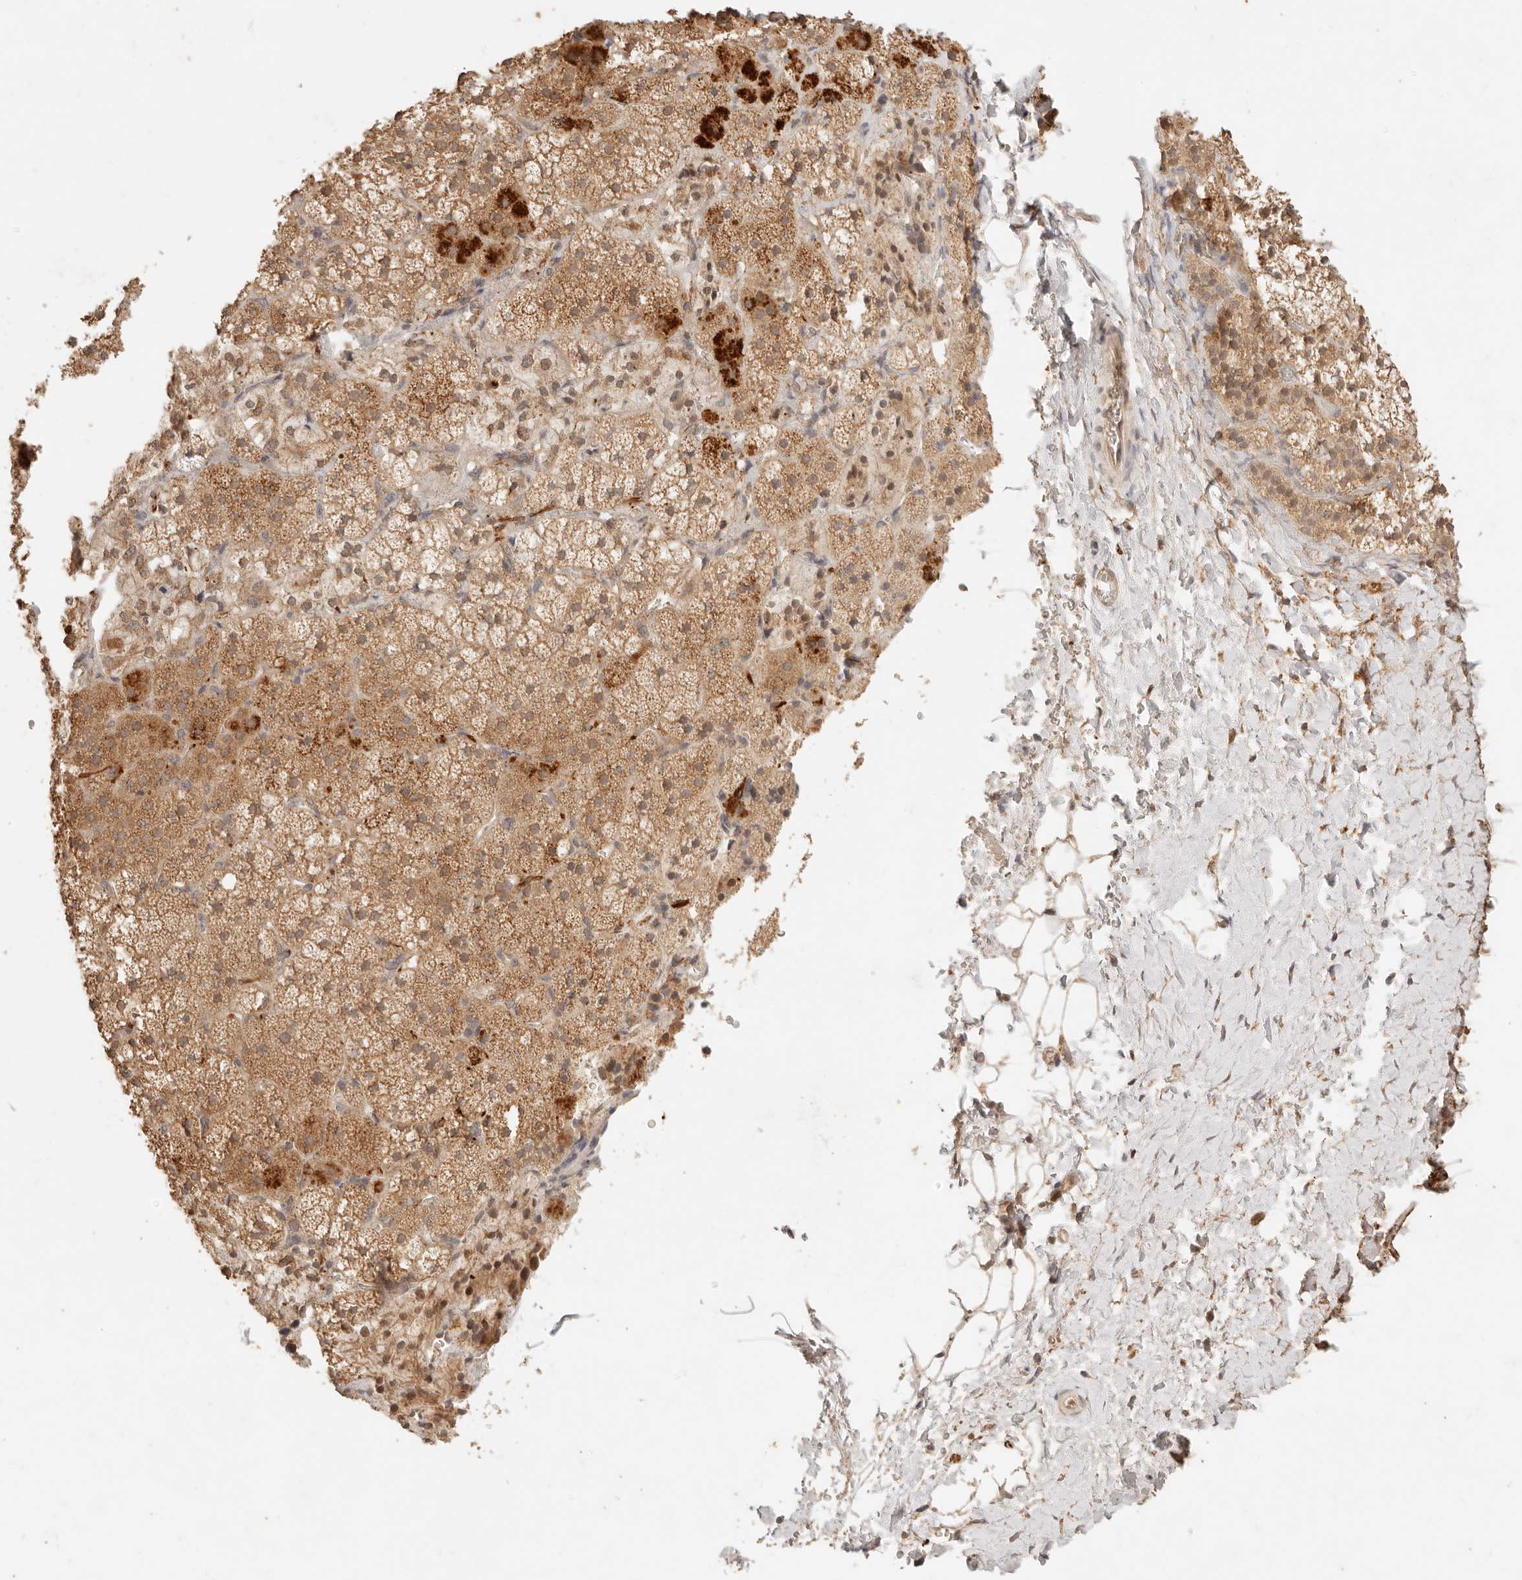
{"staining": {"intensity": "moderate", "quantity": ">75%", "location": "cytoplasmic/membranous,nuclear"}, "tissue": "adrenal gland", "cell_type": "Glandular cells", "image_type": "normal", "snomed": [{"axis": "morphology", "description": "Normal tissue, NOS"}, {"axis": "topography", "description": "Adrenal gland"}], "caption": "Immunohistochemical staining of benign adrenal gland reveals >75% levels of moderate cytoplasmic/membranous,nuclear protein expression in approximately >75% of glandular cells.", "gene": "TRIM11", "patient": {"sex": "female", "age": 44}}